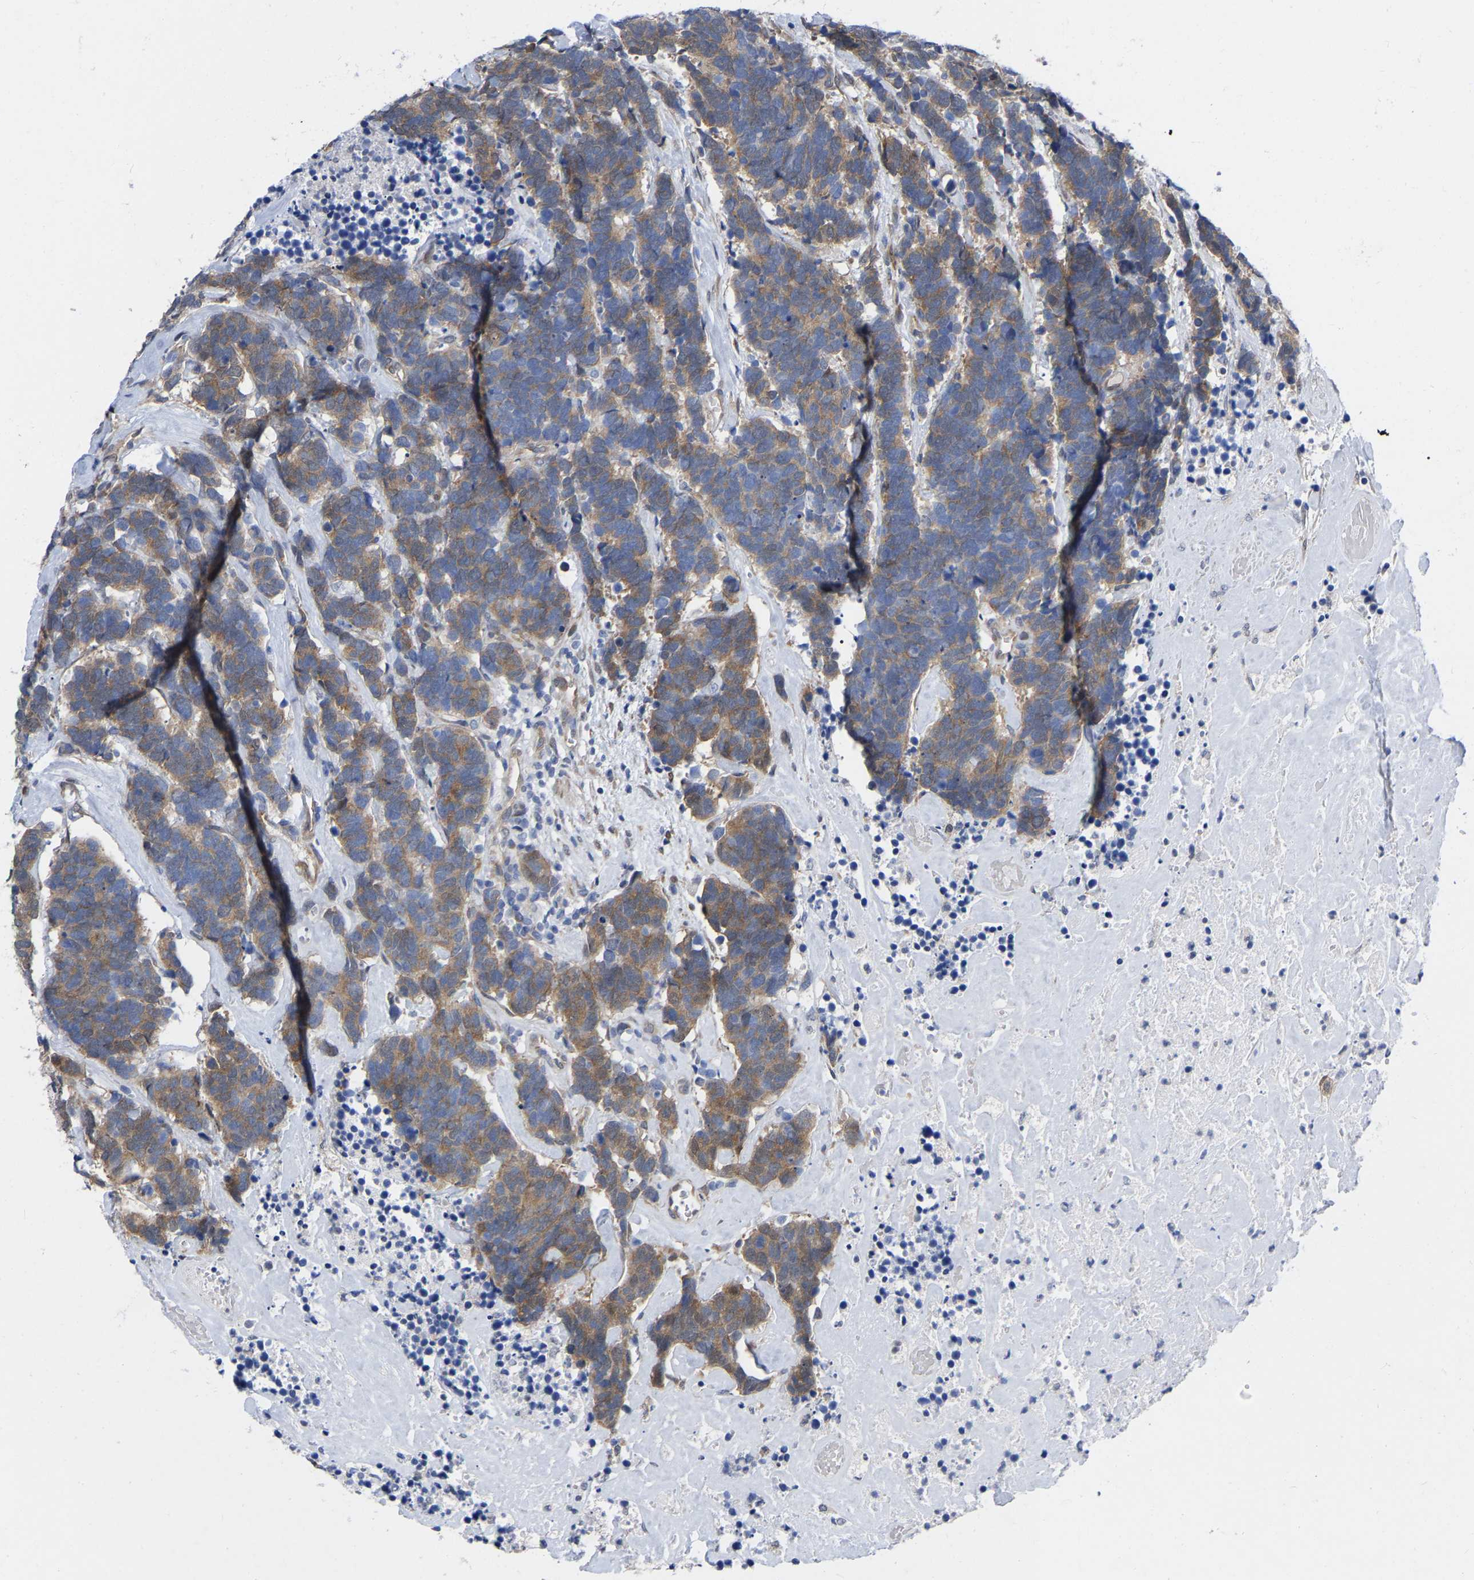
{"staining": {"intensity": "moderate", "quantity": ">75%", "location": "cytoplasmic/membranous"}, "tissue": "carcinoid", "cell_type": "Tumor cells", "image_type": "cancer", "snomed": [{"axis": "morphology", "description": "Carcinoma, NOS"}, {"axis": "morphology", "description": "Carcinoid, malignant, NOS"}, {"axis": "topography", "description": "Urinary bladder"}], "caption": "Human carcinoma stained for a protein (brown) shows moderate cytoplasmic/membranous positive positivity in about >75% of tumor cells.", "gene": "UBE4B", "patient": {"sex": "male", "age": 57}}